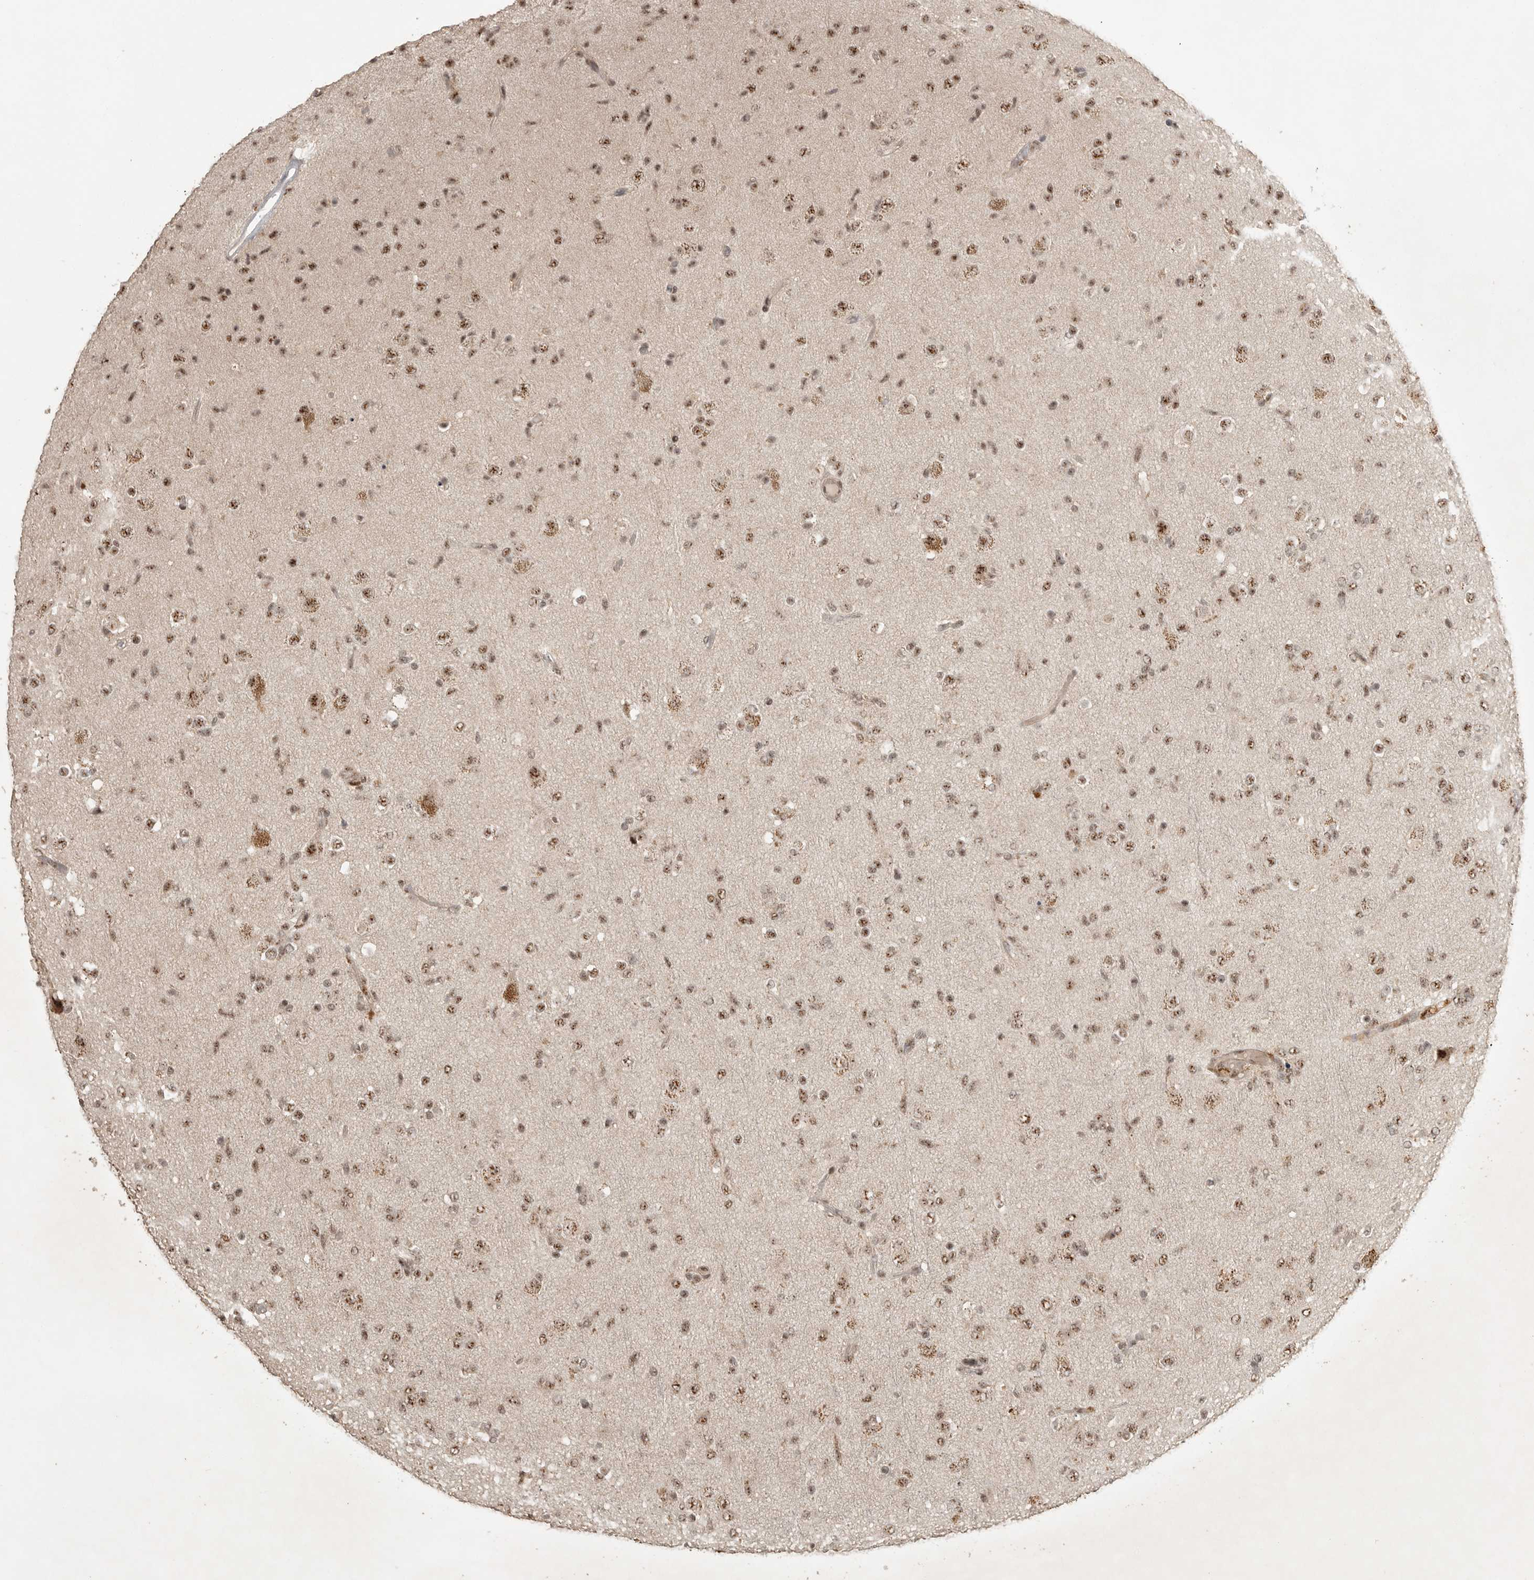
{"staining": {"intensity": "moderate", "quantity": ">75%", "location": "nuclear"}, "tissue": "glioma", "cell_type": "Tumor cells", "image_type": "cancer", "snomed": [{"axis": "morphology", "description": "Glioma, malignant, Low grade"}, {"axis": "topography", "description": "Brain"}], "caption": "Immunohistochemical staining of glioma exhibits medium levels of moderate nuclear protein positivity in about >75% of tumor cells.", "gene": "POMP", "patient": {"sex": "male", "age": 65}}